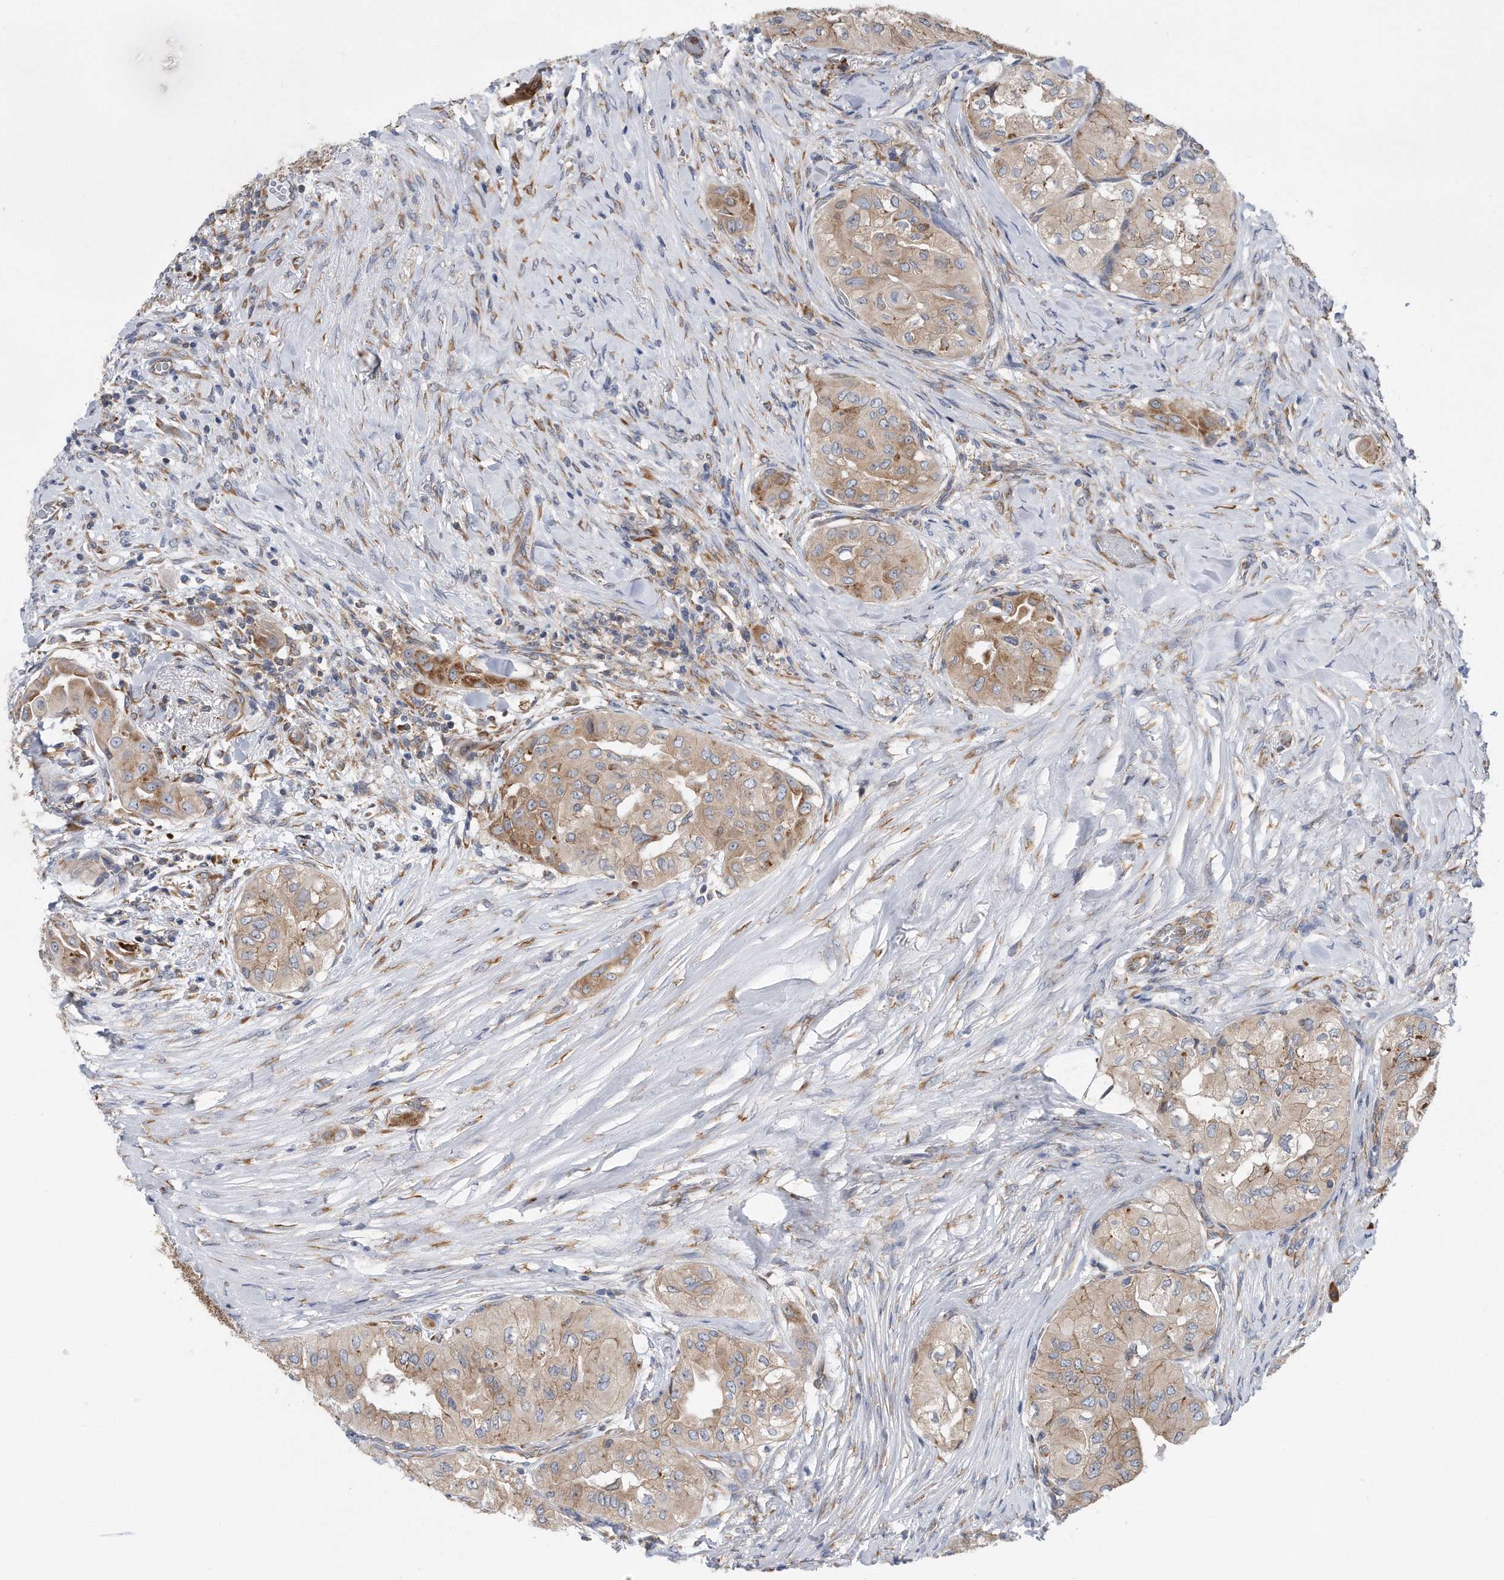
{"staining": {"intensity": "weak", "quantity": "25%-75%", "location": "cytoplasmic/membranous"}, "tissue": "thyroid cancer", "cell_type": "Tumor cells", "image_type": "cancer", "snomed": [{"axis": "morphology", "description": "Papillary adenocarcinoma, NOS"}, {"axis": "topography", "description": "Thyroid gland"}], "caption": "This histopathology image exhibits immunohistochemistry (IHC) staining of human papillary adenocarcinoma (thyroid), with low weak cytoplasmic/membranous expression in about 25%-75% of tumor cells.", "gene": "RPL26L1", "patient": {"sex": "female", "age": 59}}